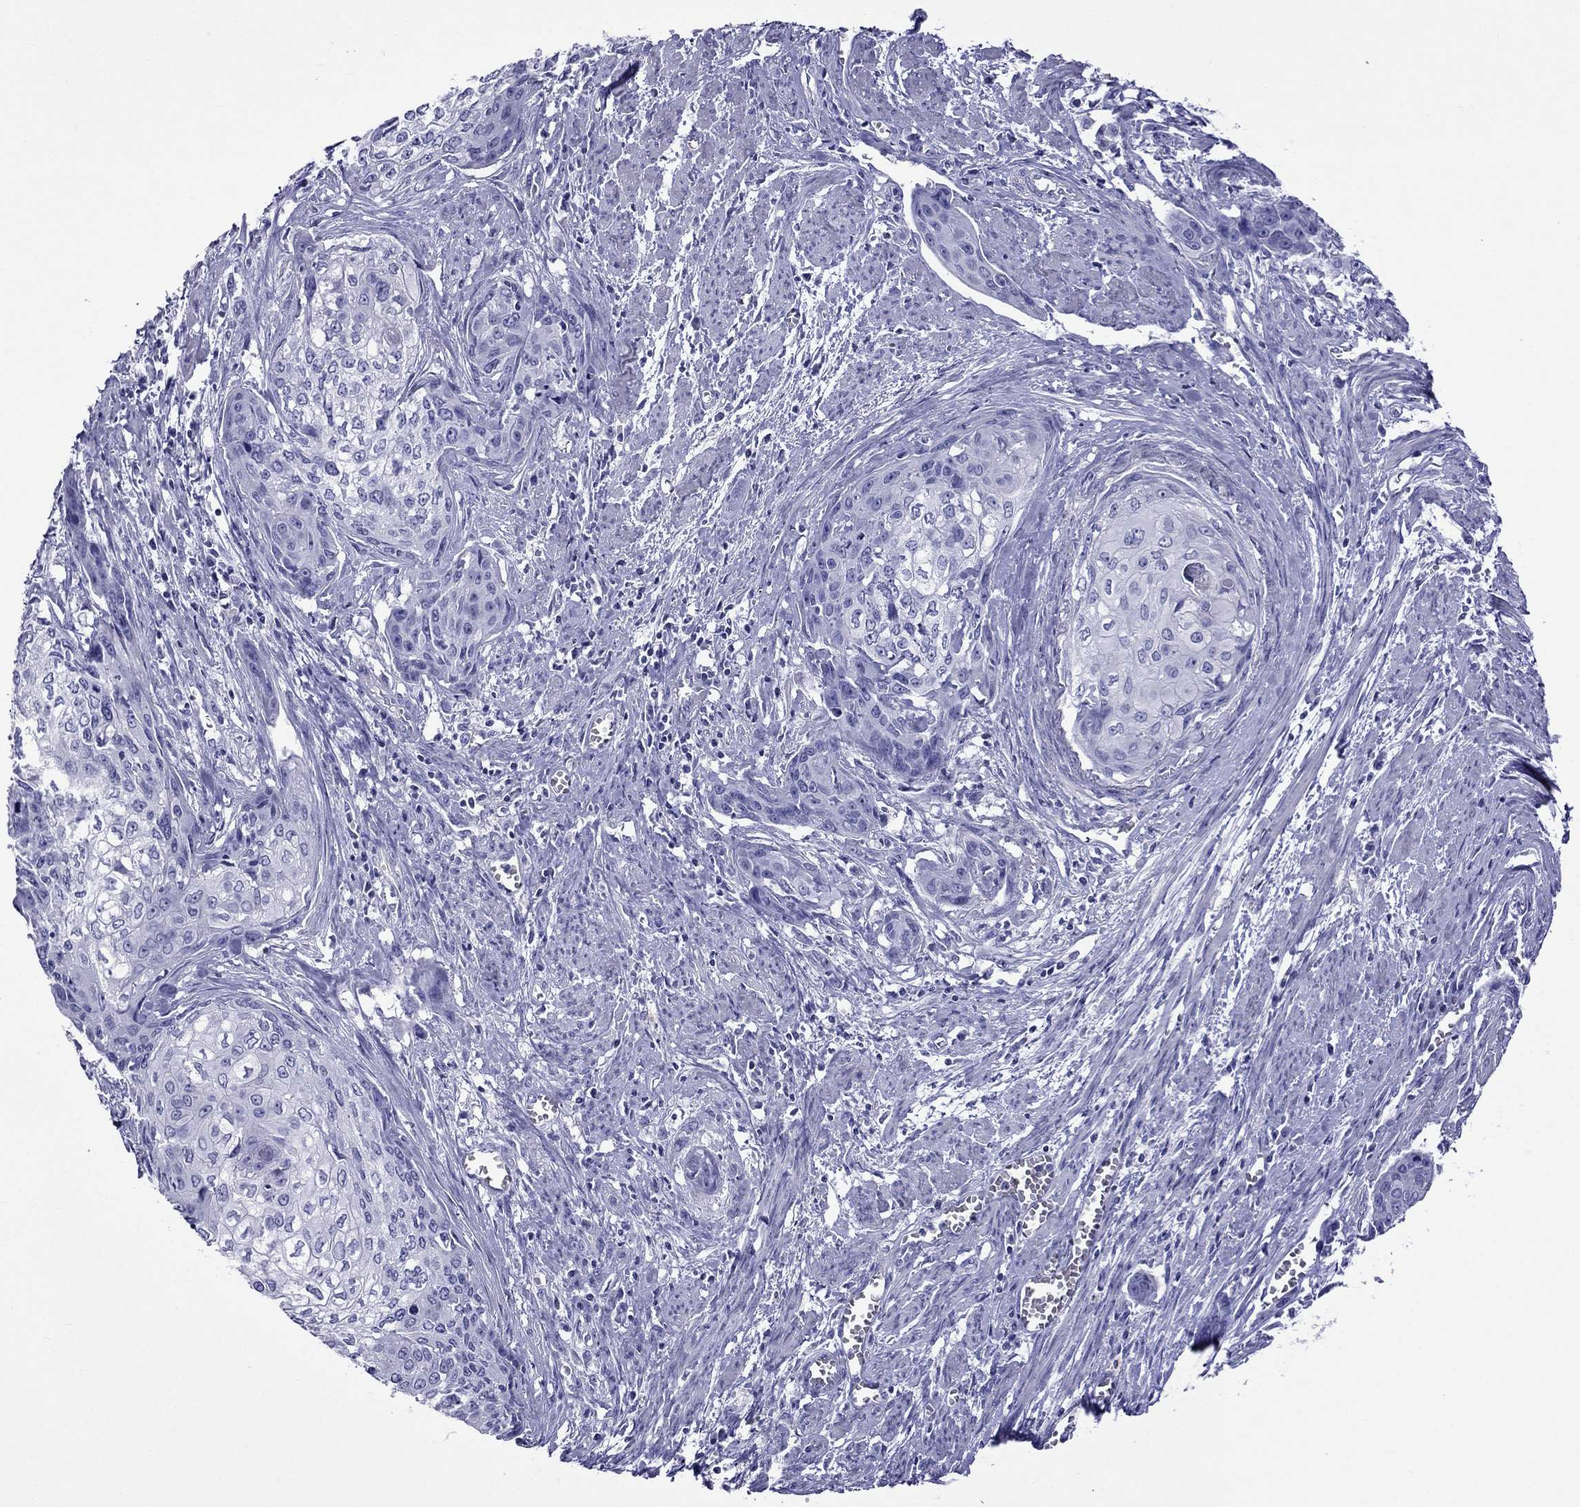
{"staining": {"intensity": "negative", "quantity": "none", "location": "none"}, "tissue": "cervical cancer", "cell_type": "Tumor cells", "image_type": "cancer", "snomed": [{"axis": "morphology", "description": "Squamous cell carcinoma, NOS"}, {"axis": "topography", "description": "Cervix"}], "caption": "An IHC image of cervical cancer is shown. There is no staining in tumor cells of cervical cancer.", "gene": "TDRD1", "patient": {"sex": "female", "age": 58}}